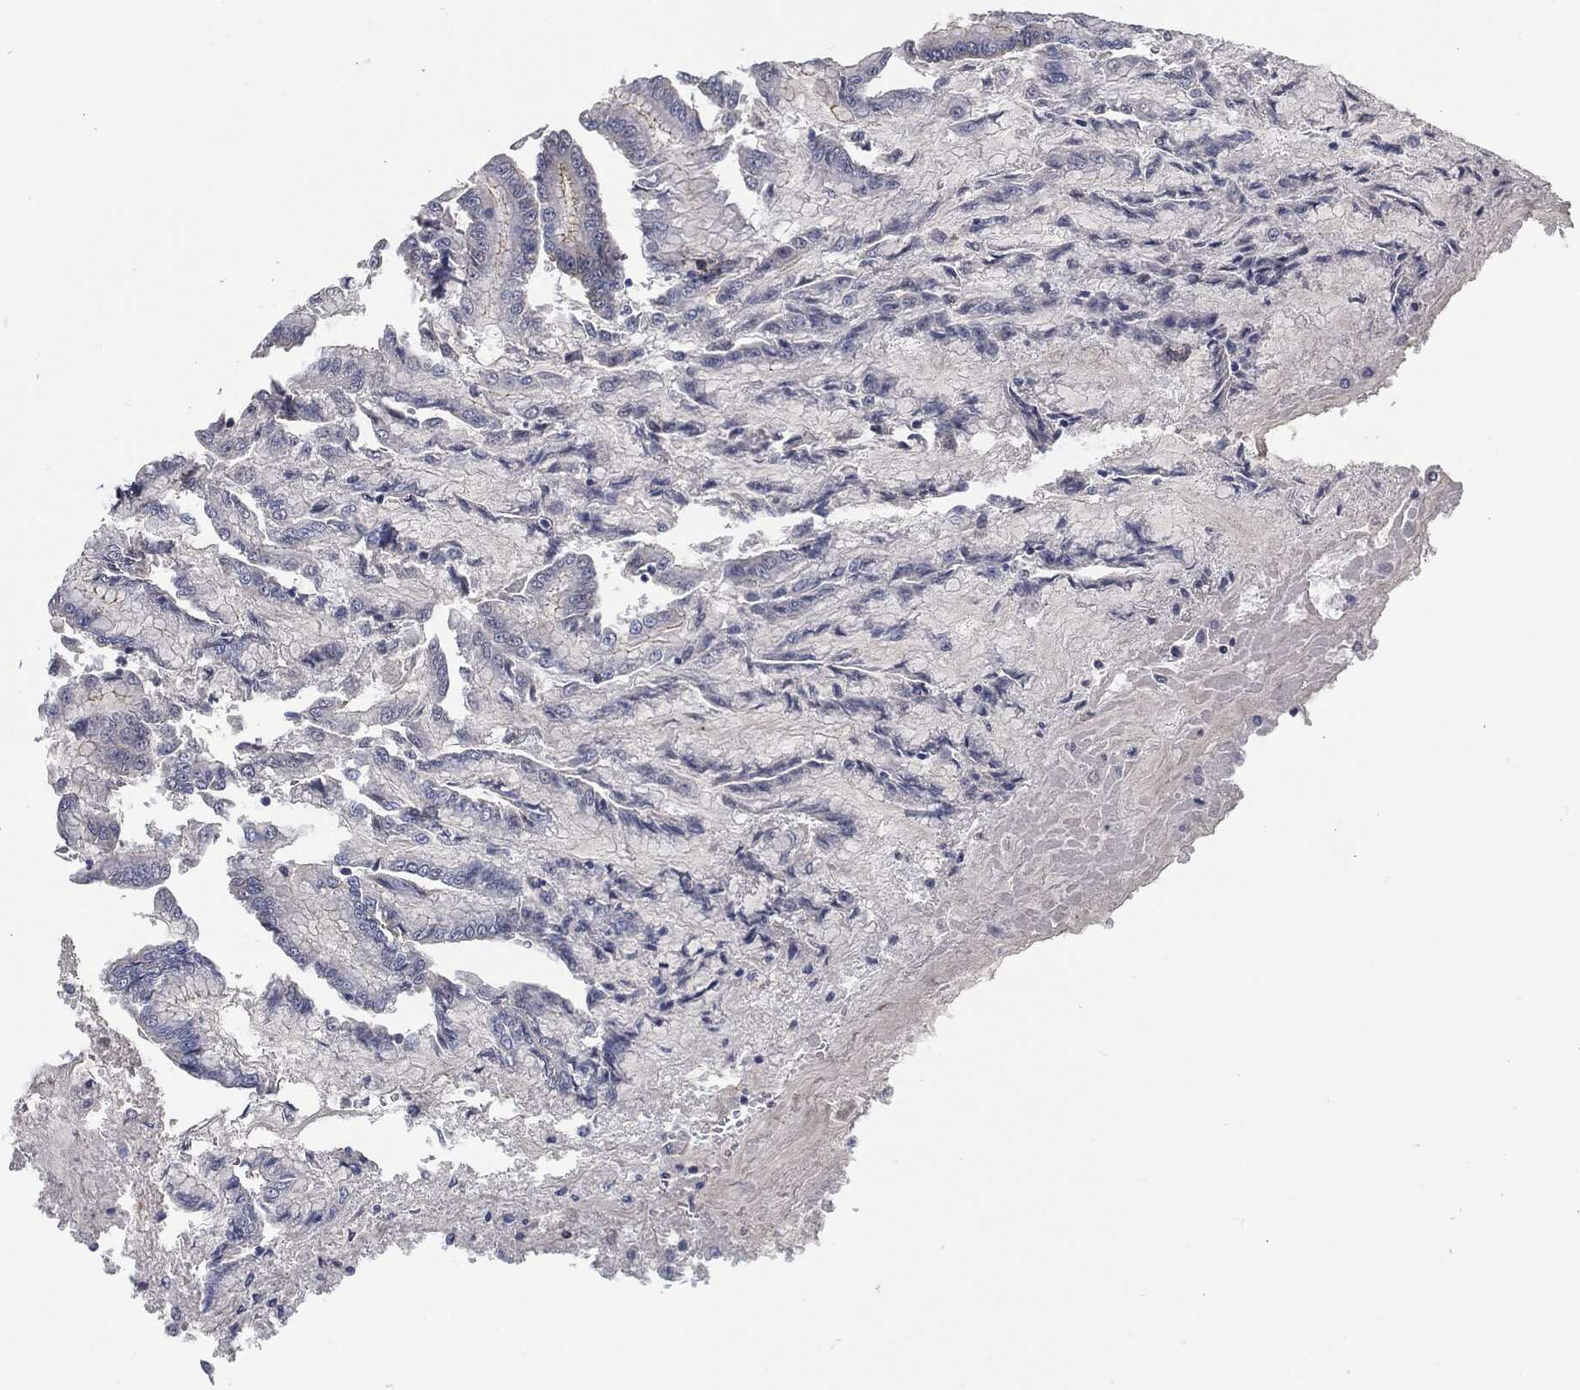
{"staining": {"intensity": "negative", "quantity": "none", "location": "none"}, "tissue": "stomach", "cell_type": "Glandular cells", "image_type": "normal", "snomed": [{"axis": "morphology", "description": "Normal tissue, NOS"}, {"axis": "morphology", "description": "Adenocarcinoma, NOS"}, {"axis": "morphology", "description": "Adenocarcinoma, High grade"}, {"axis": "topography", "description": "Stomach, upper"}, {"axis": "topography", "description": "Stomach"}], "caption": "Glandular cells show no significant protein expression in normal stomach.", "gene": "SVIL", "patient": {"sex": "female", "age": 65}}